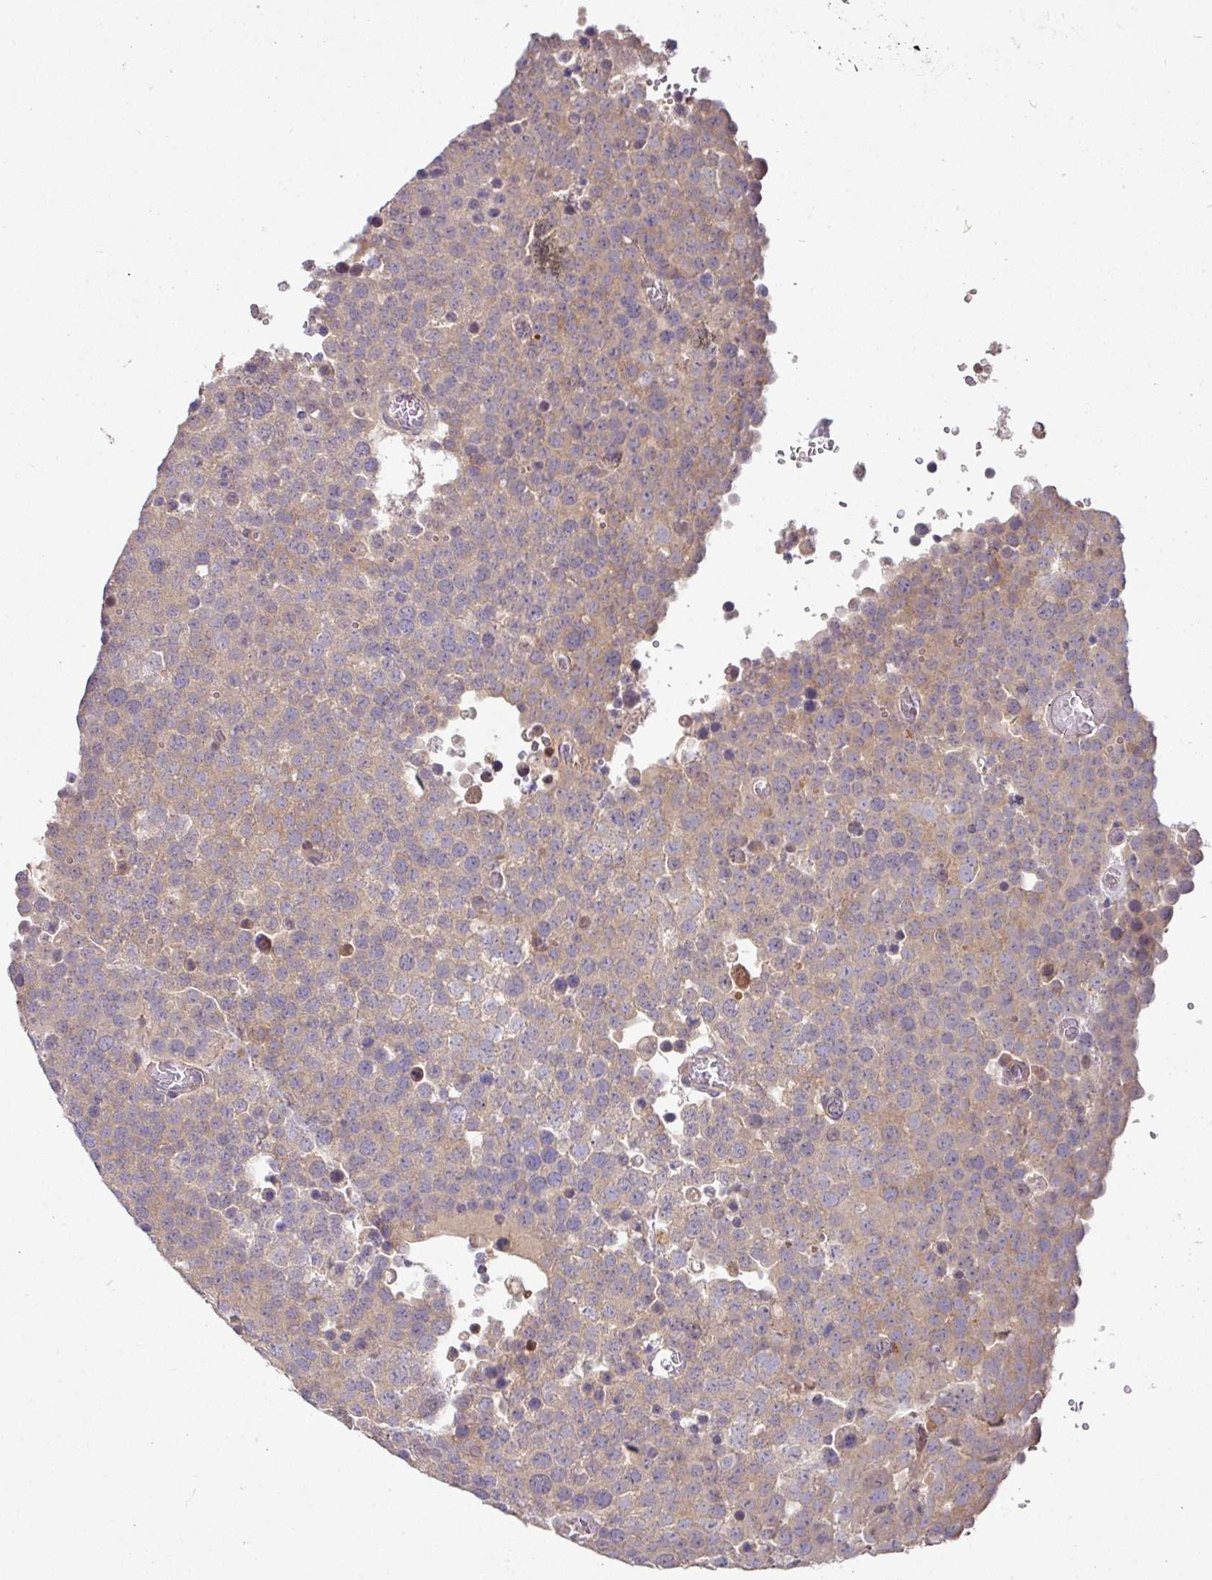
{"staining": {"intensity": "weak", "quantity": "25%-75%", "location": "cytoplasmic/membranous"}, "tissue": "testis cancer", "cell_type": "Tumor cells", "image_type": "cancer", "snomed": [{"axis": "morphology", "description": "Normal tissue, NOS"}, {"axis": "morphology", "description": "Seminoma, NOS"}, {"axis": "topography", "description": "Testis"}], "caption": "High-magnification brightfield microscopy of testis cancer stained with DAB (brown) and counterstained with hematoxylin (blue). tumor cells exhibit weak cytoplasmic/membranous staining is identified in about25%-75% of cells.", "gene": "SLAMF6", "patient": {"sex": "male", "age": 71}}